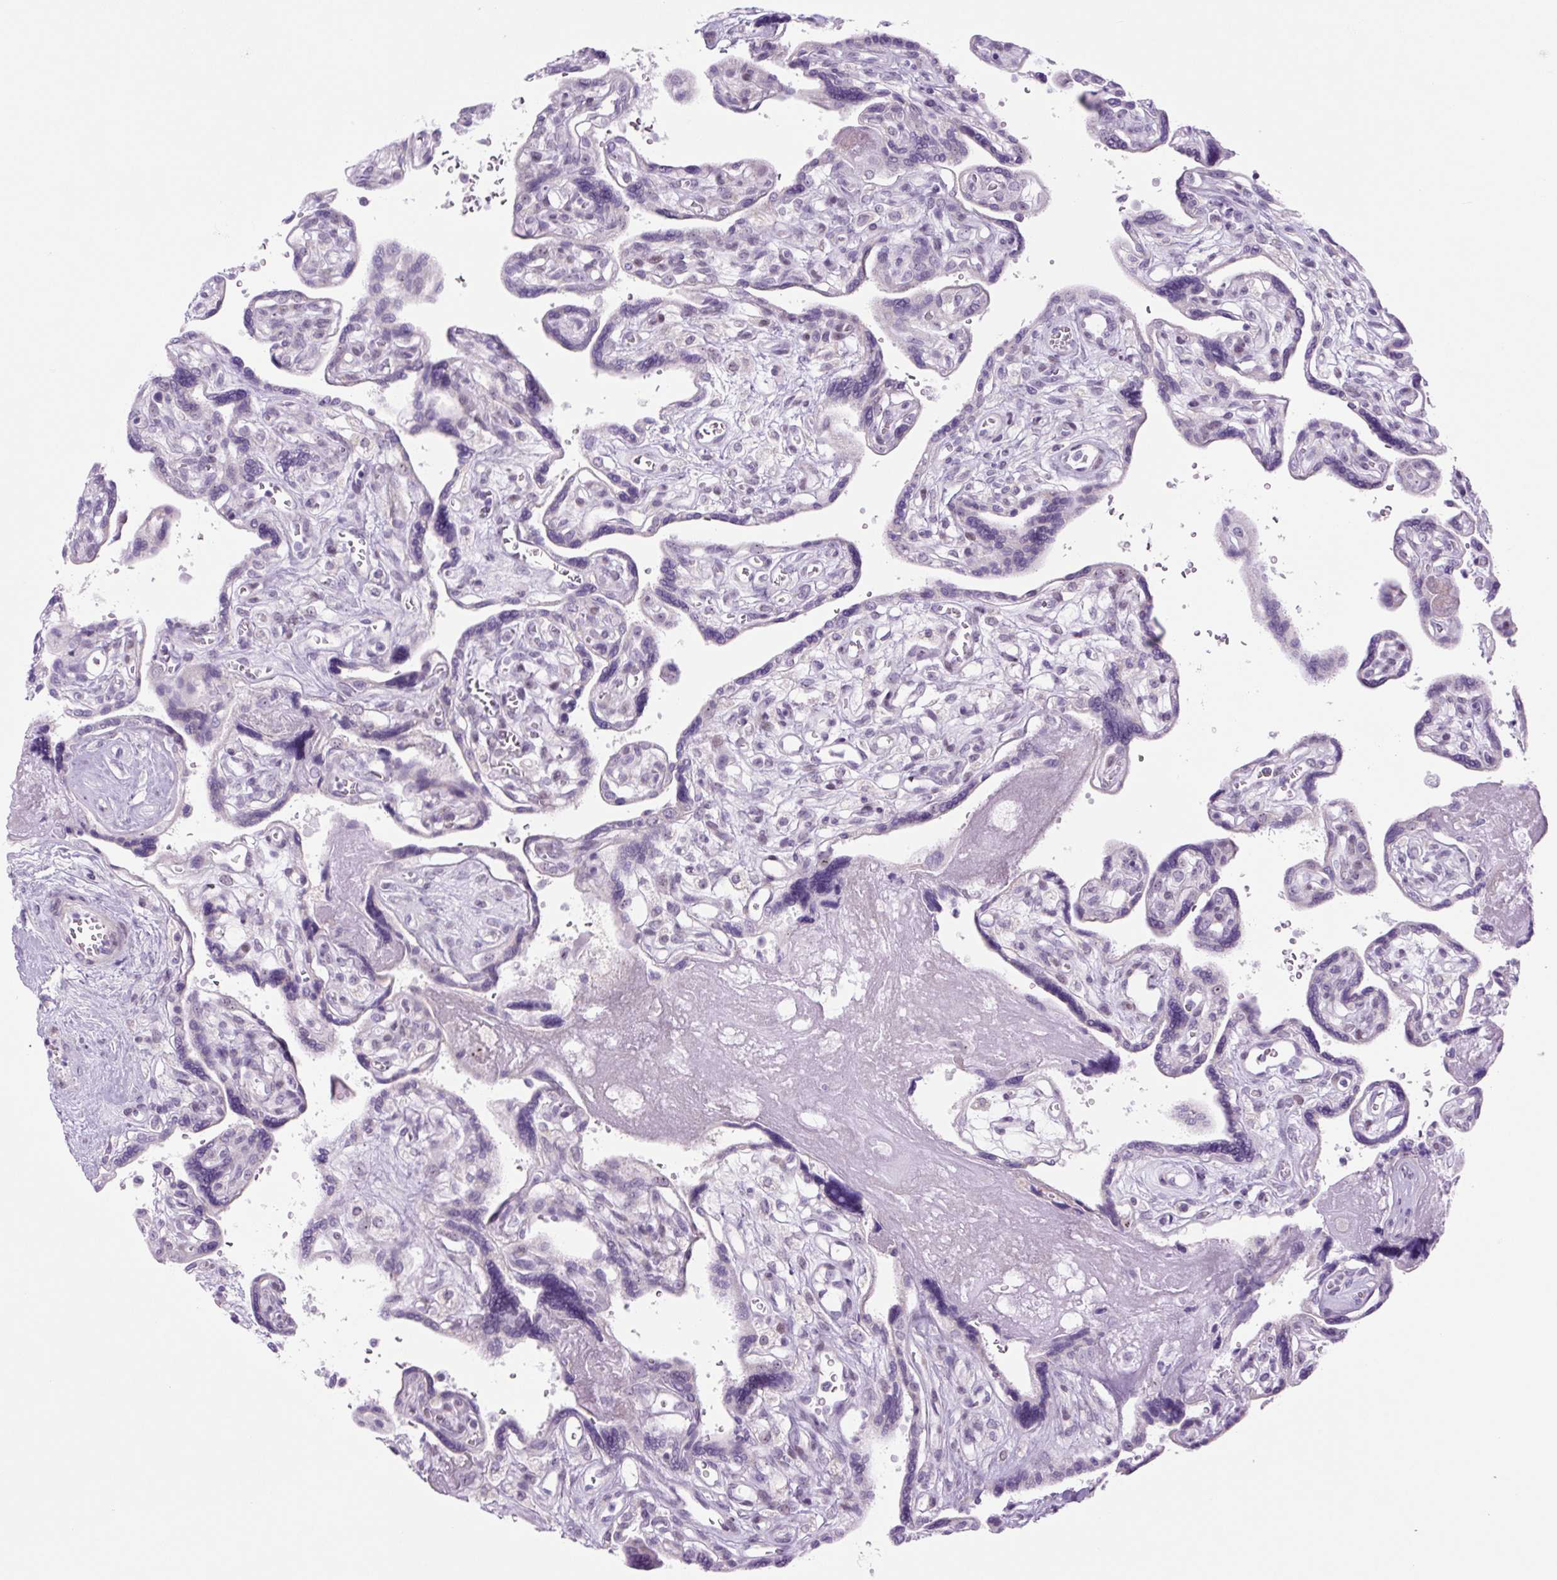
{"staining": {"intensity": "negative", "quantity": "none", "location": "none"}, "tissue": "placenta", "cell_type": "Decidual cells", "image_type": "normal", "snomed": [{"axis": "morphology", "description": "Normal tissue, NOS"}, {"axis": "topography", "description": "Placenta"}], "caption": "Decidual cells show no significant staining in unremarkable placenta. (Immunohistochemistry (ihc), brightfield microscopy, high magnification).", "gene": "RRS1", "patient": {"sex": "female", "age": 39}}